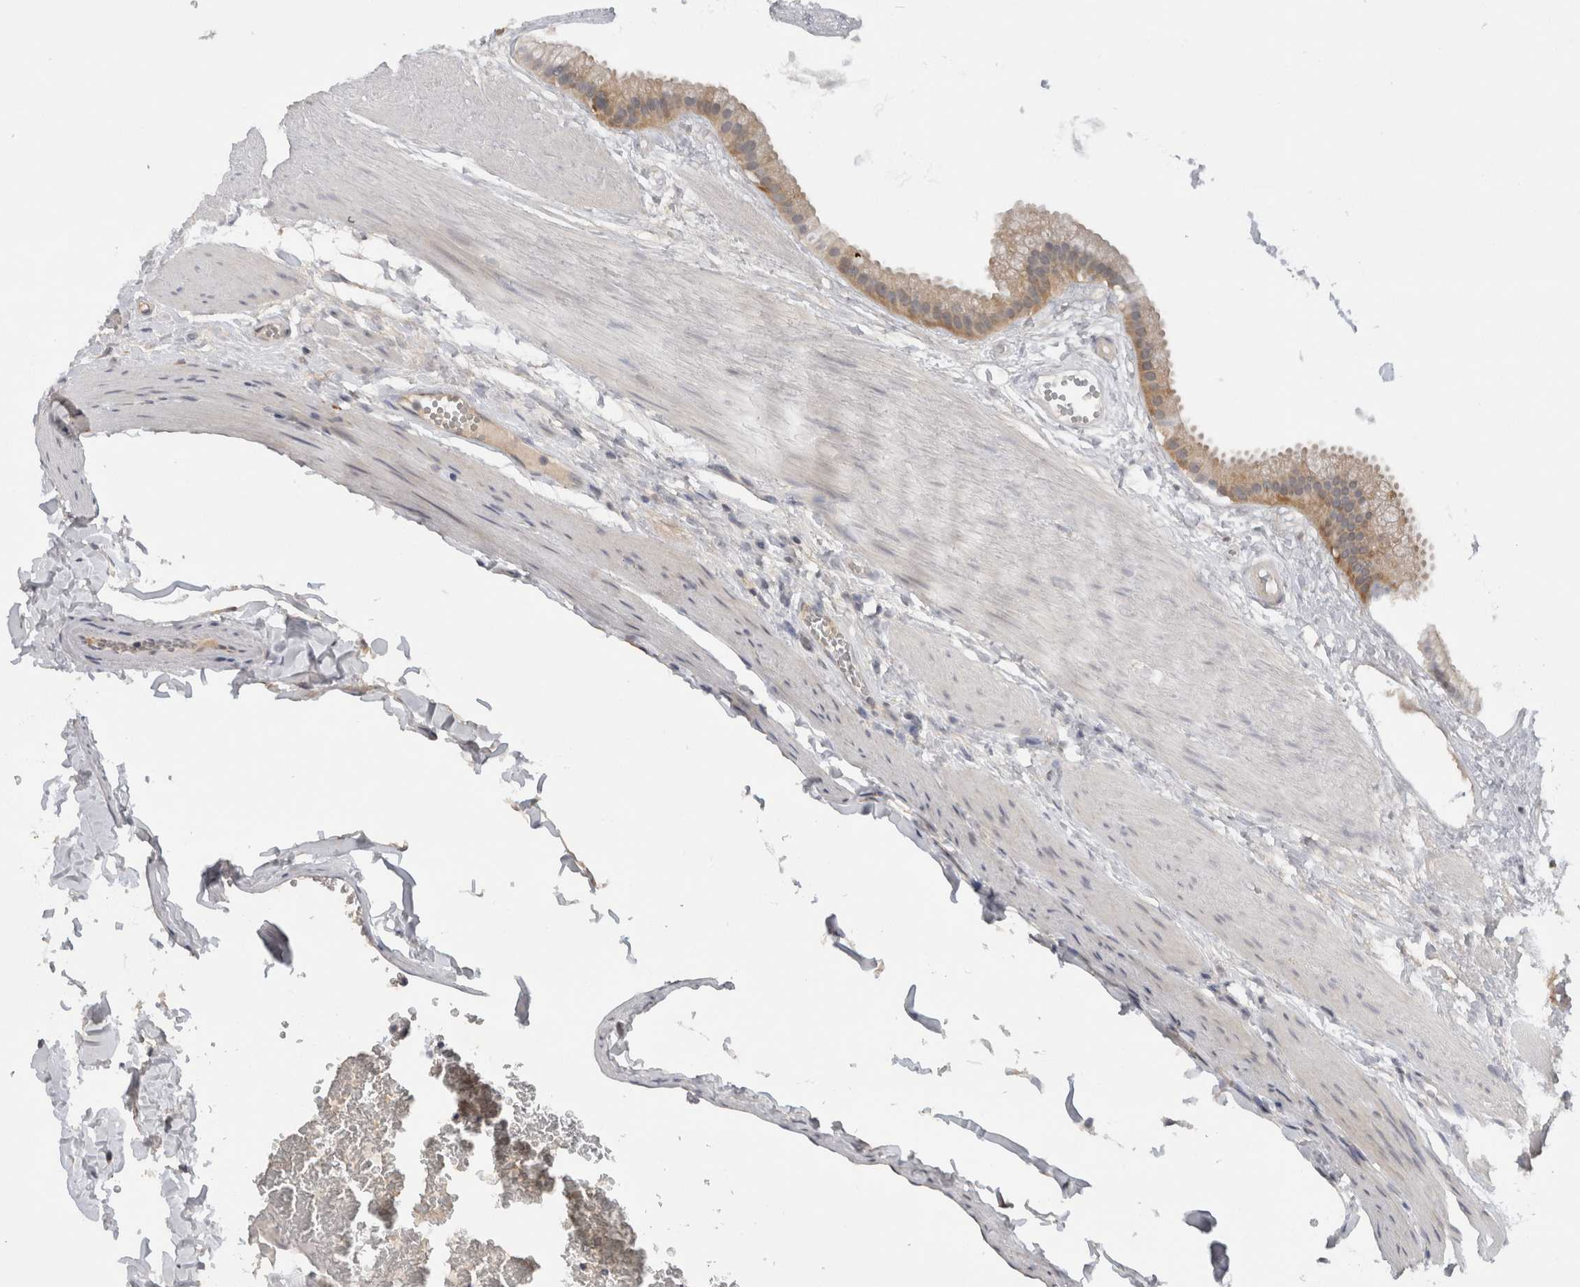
{"staining": {"intensity": "moderate", "quantity": ">75%", "location": "cytoplasmic/membranous"}, "tissue": "gallbladder", "cell_type": "Glandular cells", "image_type": "normal", "snomed": [{"axis": "morphology", "description": "Normal tissue, NOS"}, {"axis": "topography", "description": "Gallbladder"}], "caption": "High-magnification brightfield microscopy of normal gallbladder stained with DAB (brown) and counterstained with hematoxylin (blue). glandular cells exhibit moderate cytoplasmic/membranous expression is appreciated in approximately>75% of cells.", "gene": "DYRK2", "patient": {"sex": "female", "age": 64}}